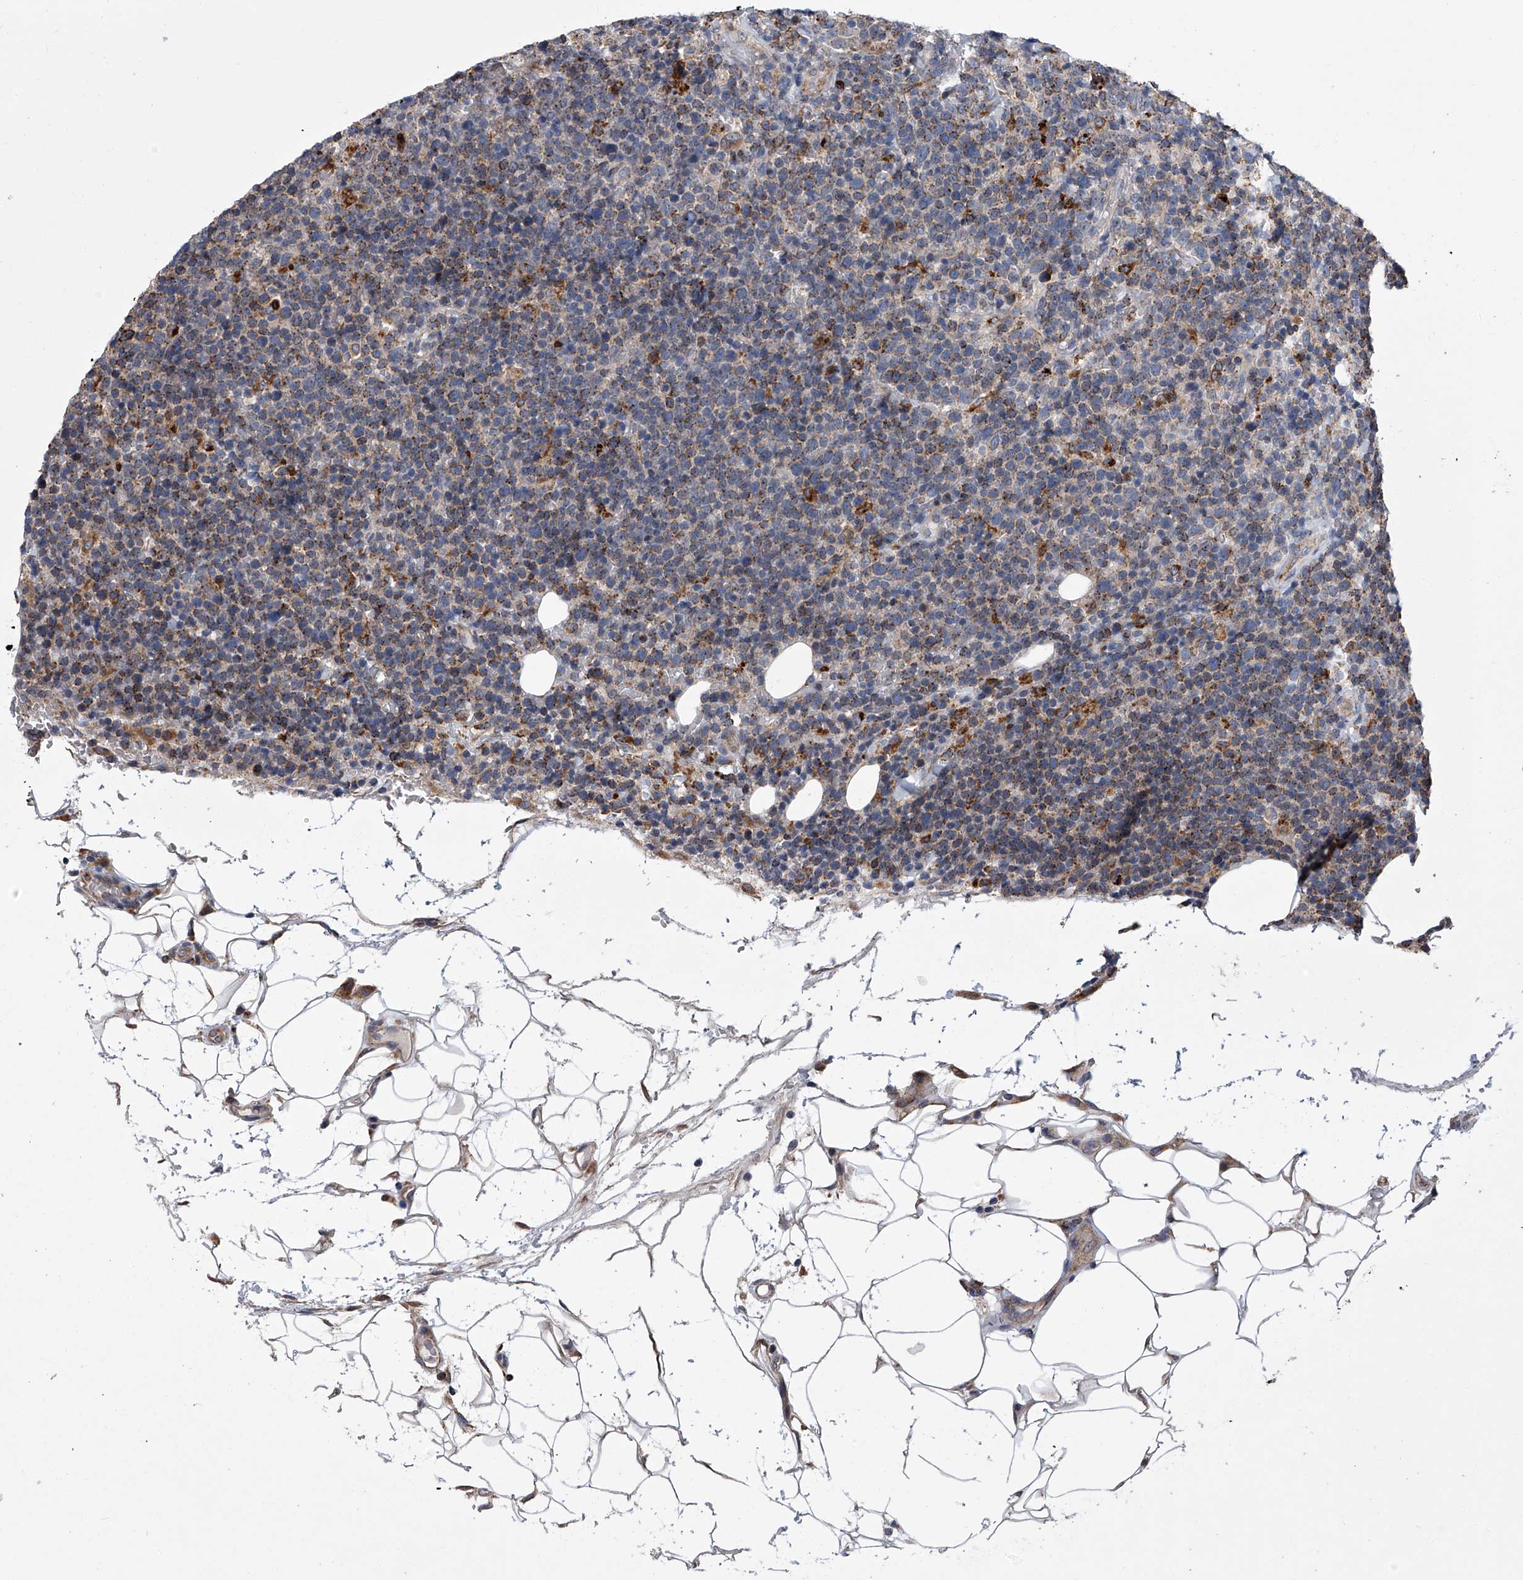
{"staining": {"intensity": "weak", "quantity": "25%-75%", "location": "cytoplasmic/membranous"}, "tissue": "lymphoma", "cell_type": "Tumor cells", "image_type": "cancer", "snomed": [{"axis": "morphology", "description": "Malignant lymphoma, non-Hodgkin's type, High grade"}, {"axis": "topography", "description": "Lymph node"}], "caption": "Immunohistochemical staining of high-grade malignant lymphoma, non-Hodgkin's type exhibits low levels of weak cytoplasmic/membranous protein staining in approximately 25%-75% of tumor cells. The protein is stained brown, and the nuclei are stained in blue (DAB IHC with brightfield microscopy, high magnification).", "gene": "TRIM8", "patient": {"sex": "male", "age": 61}}